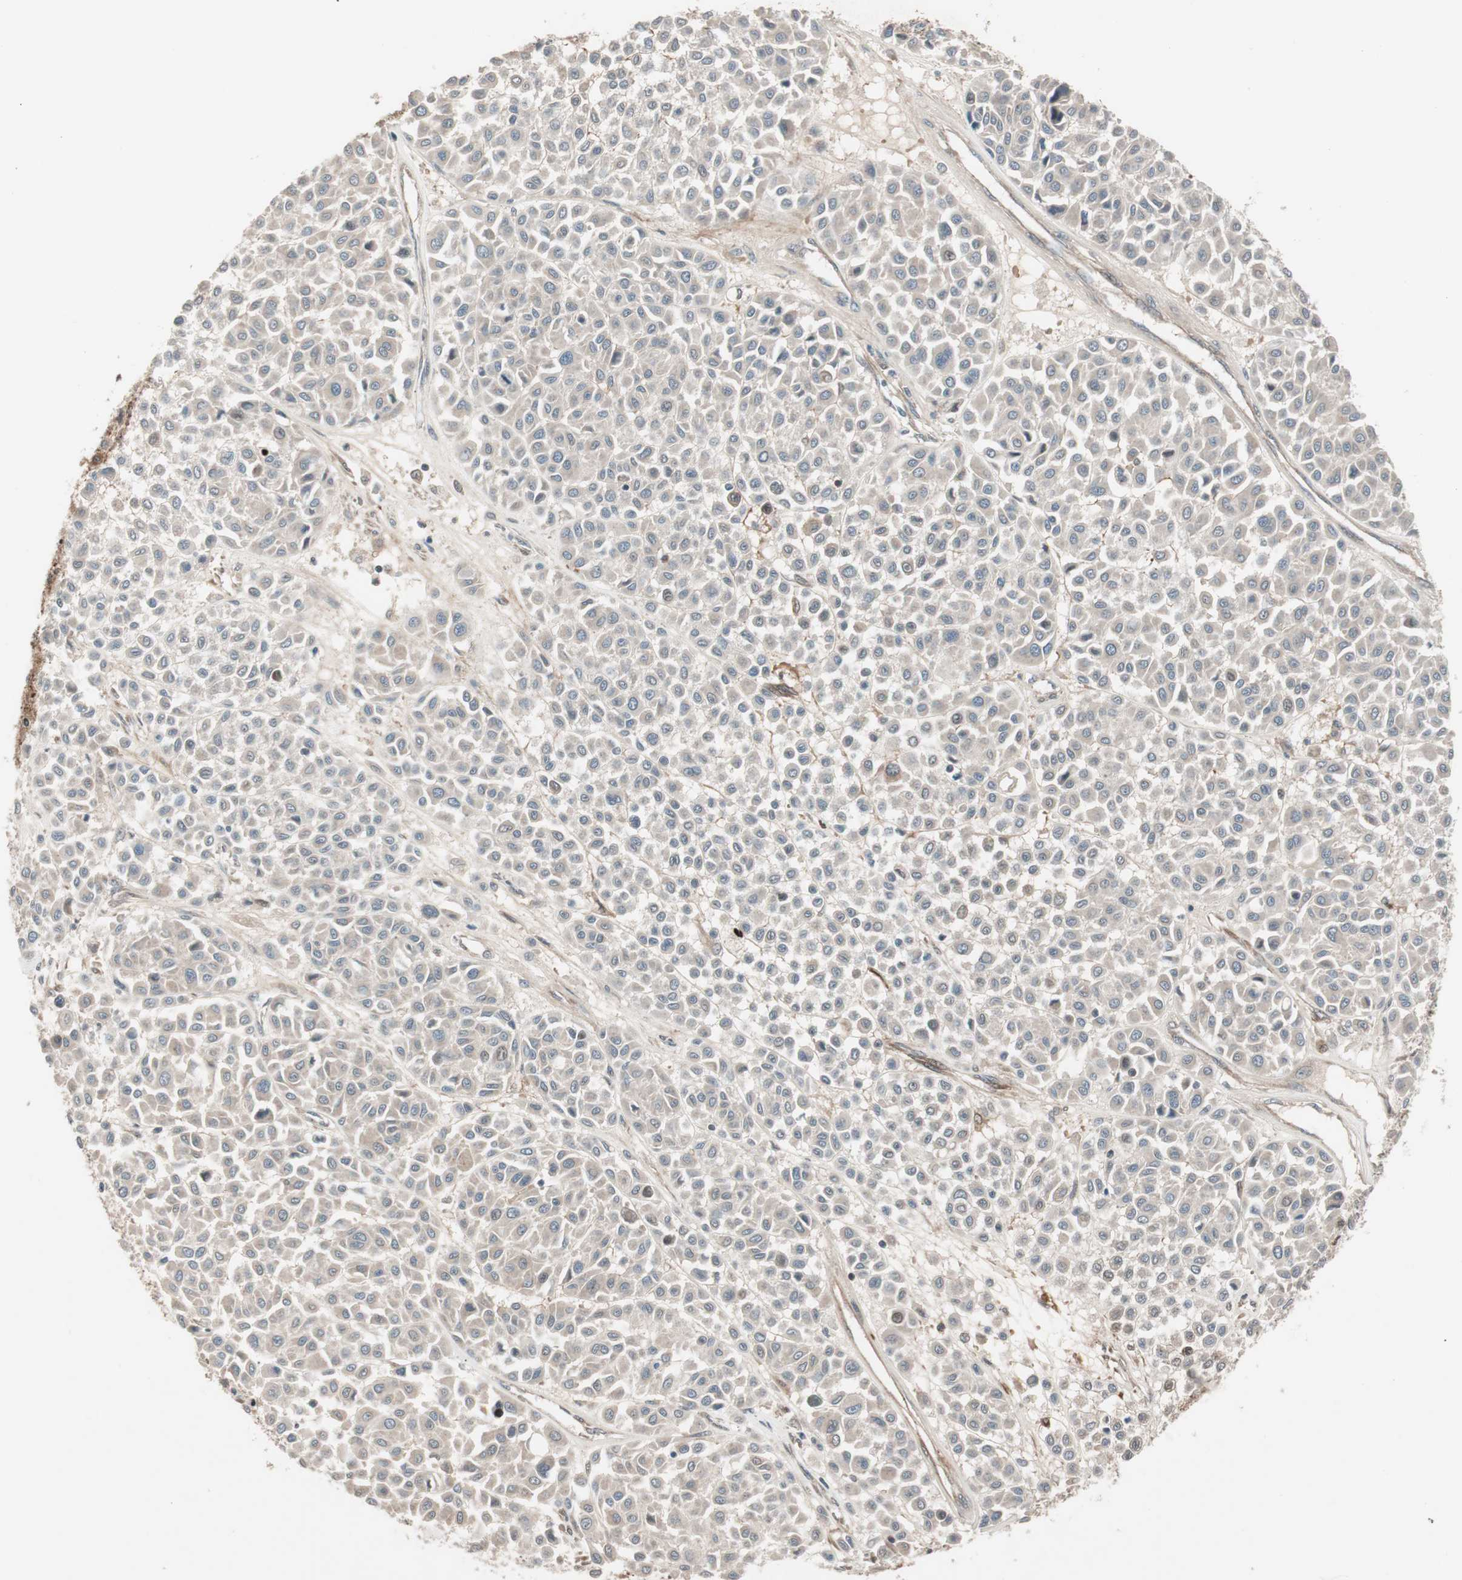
{"staining": {"intensity": "weak", "quantity": ">75%", "location": "cytoplasmic/membranous"}, "tissue": "melanoma", "cell_type": "Tumor cells", "image_type": "cancer", "snomed": [{"axis": "morphology", "description": "Malignant melanoma, Metastatic site"}, {"axis": "topography", "description": "Soft tissue"}], "caption": "IHC (DAB (3,3'-diaminobenzidine)) staining of human malignant melanoma (metastatic site) displays weak cytoplasmic/membranous protein staining in approximately >75% of tumor cells.", "gene": "PRKG2", "patient": {"sex": "male", "age": 41}}